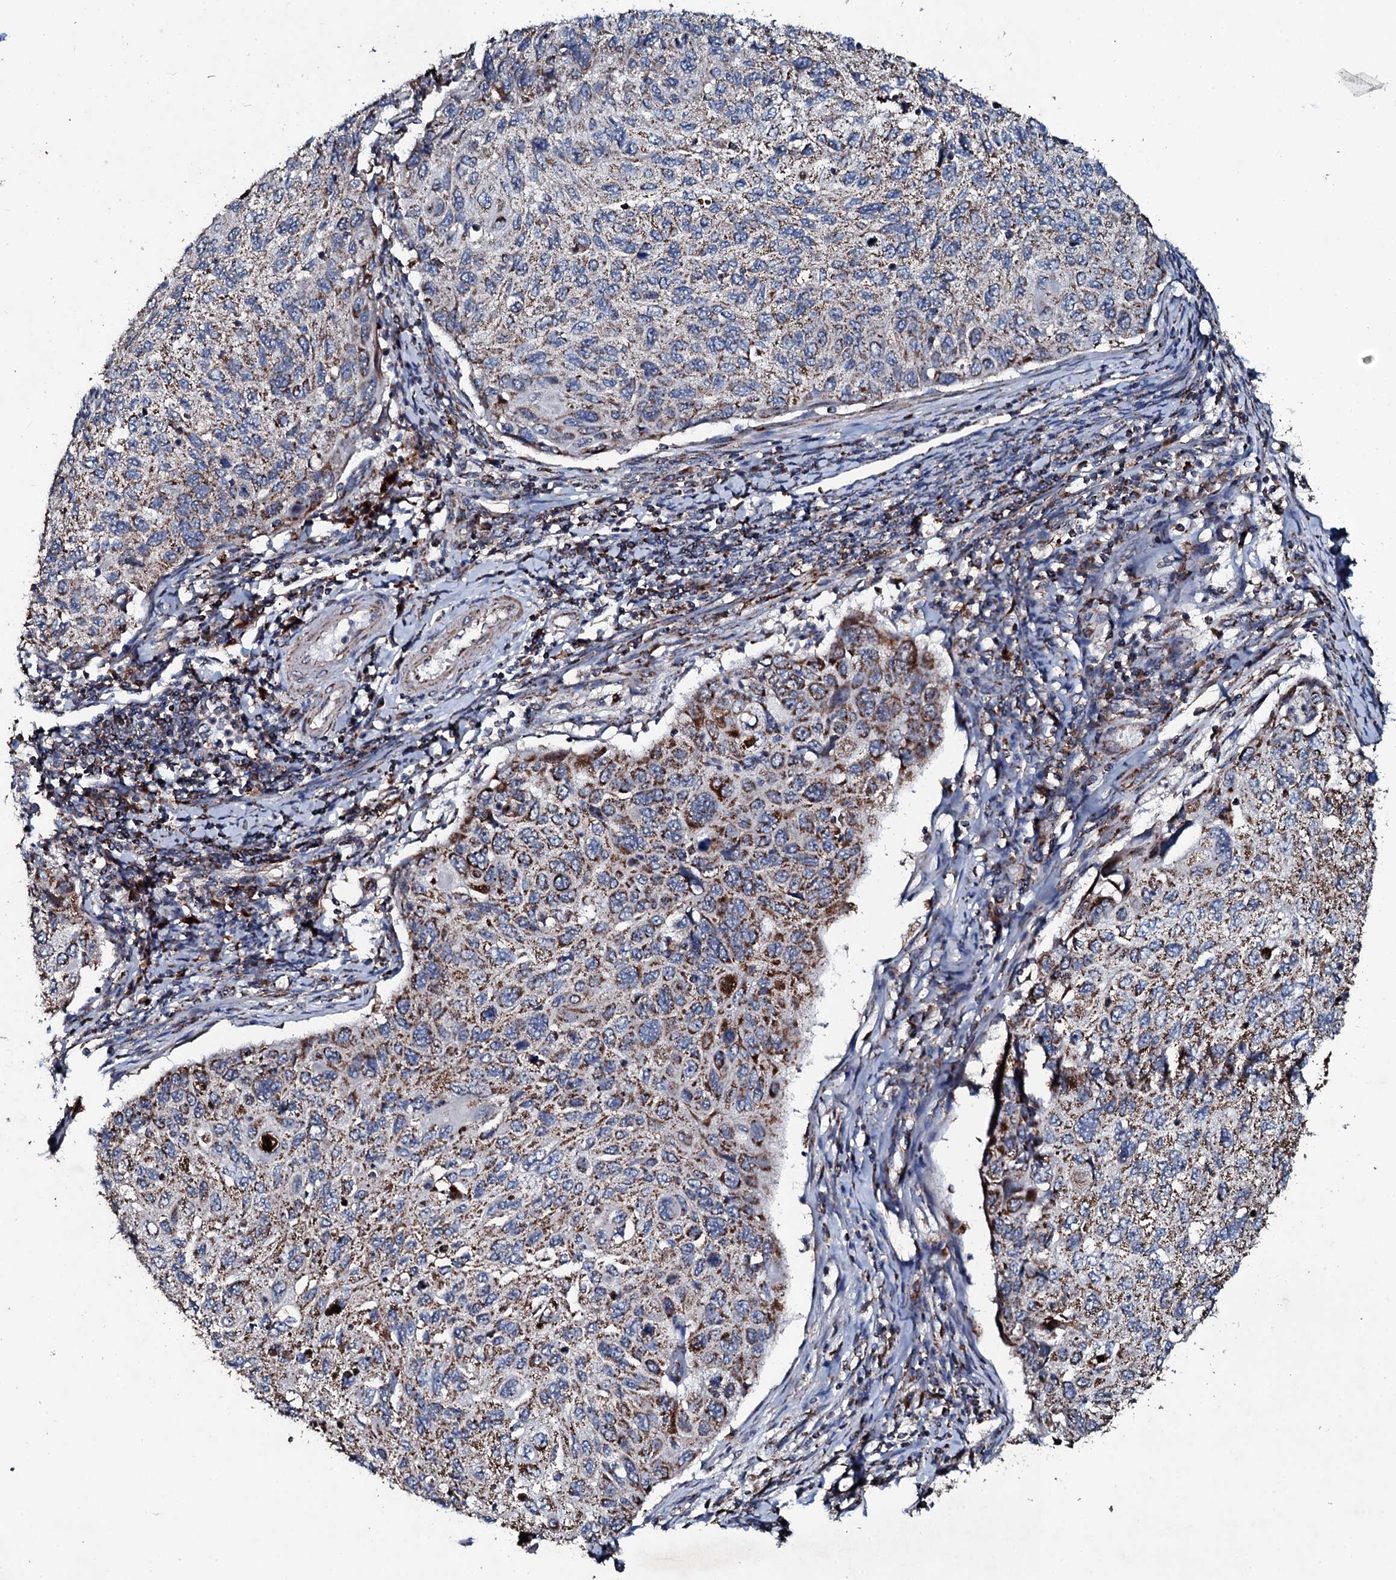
{"staining": {"intensity": "moderate", "quantity": ">75%", "location": "cytoplasmic/membranous"}, "tissue": "cervical cancer", "cell_type": "Tumor cells", "image_type": "cancer", "snomed": [{"axis": "morphology", "description": "Squamous cell carcinoma, NOS"}, {"axis": "topography", "description": "Cervix"}], "caption": "Moderate cytoplasmic/membranous positivity is seen in approximately >75% of tumor cells in squamous cell carcinoma (cervical).", "gene": "DYNC2I2", "patient": {"sex": "female", "age": 70}}